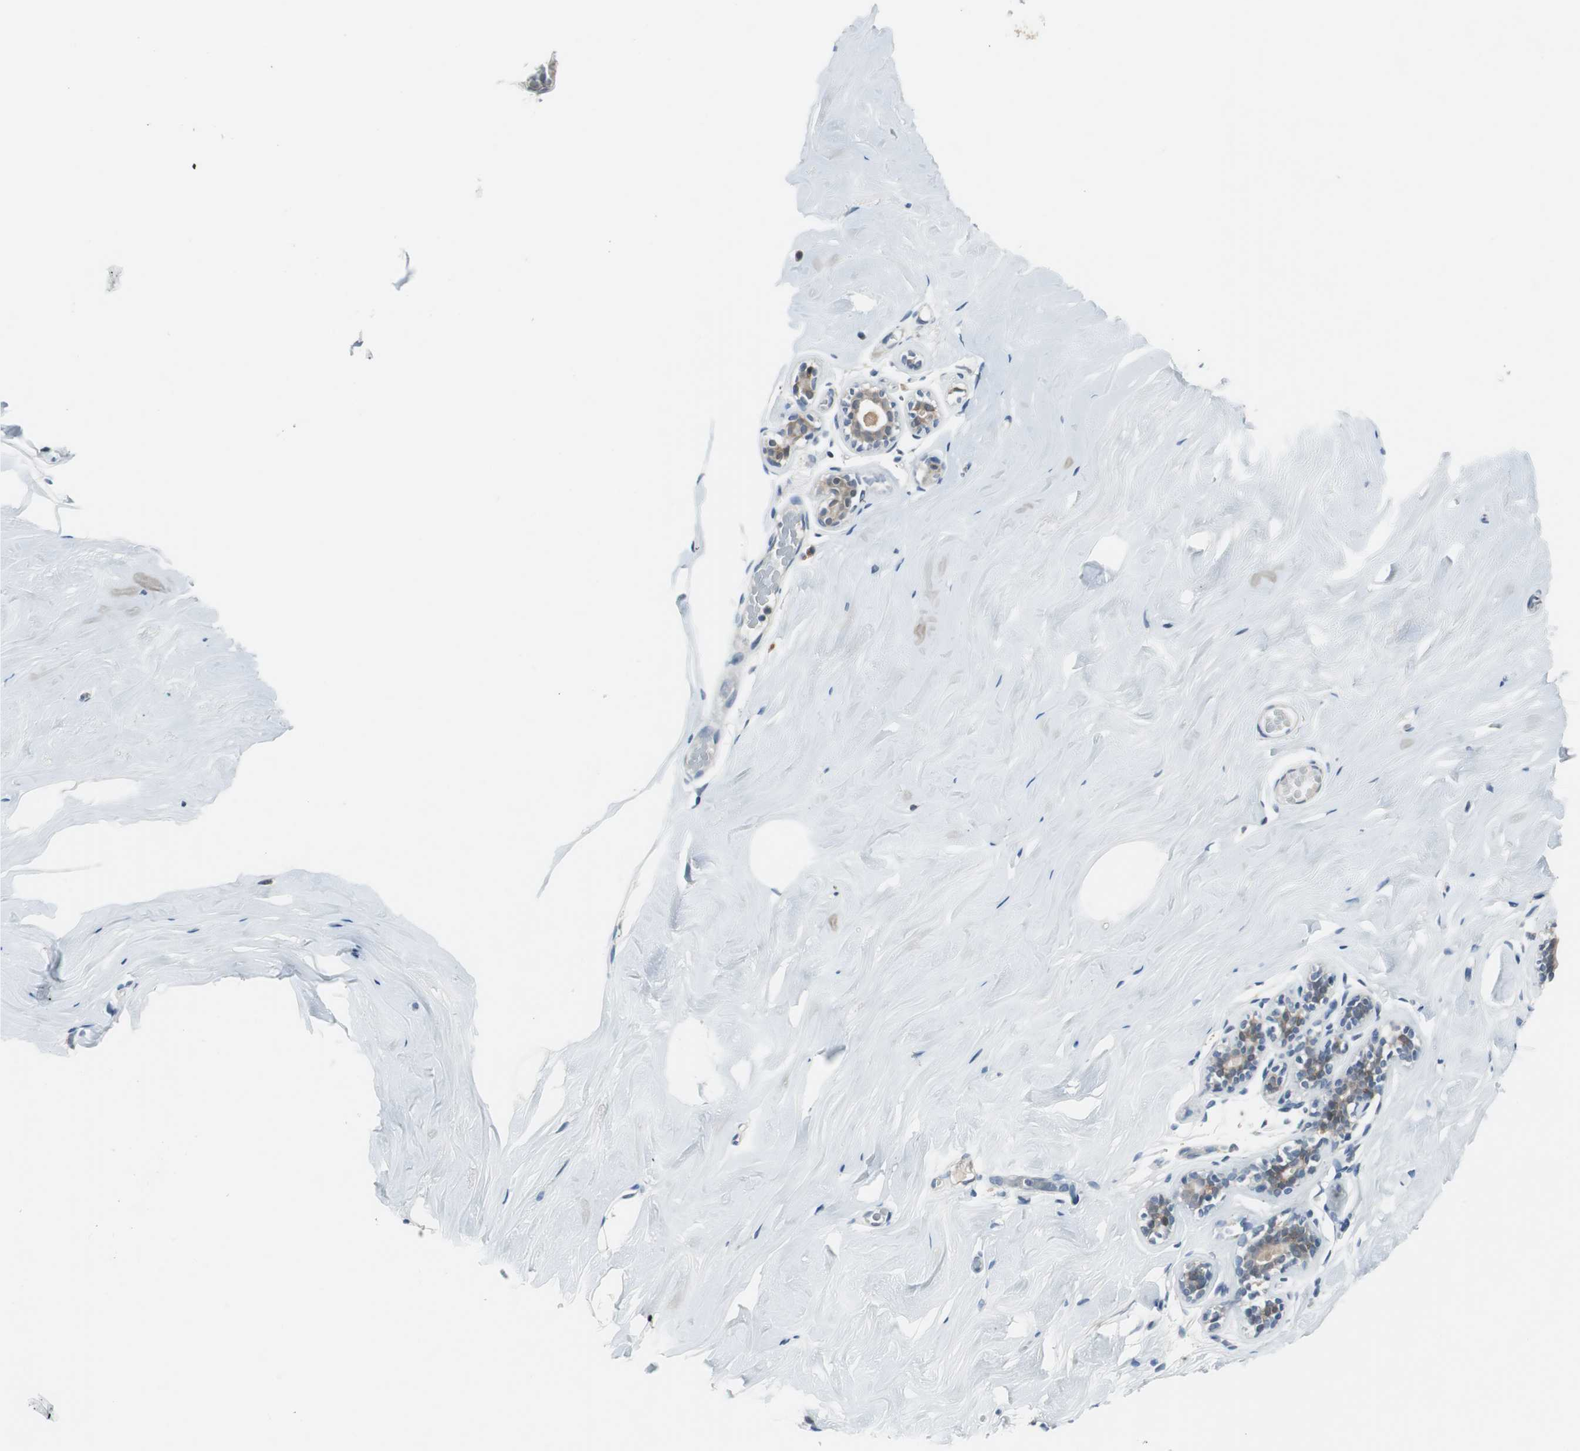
{"staining": {"intensity": "negative", "quantity": "none", "location": "none"}, "tissue": "breast", "cell_type": "Adipocytes", "image_type": "normal", "snomed": [{"axis": "morphology", "description": "Normal tissue, NOS"}, {"axis": "topography", "description": "Breast"}], "caption": "DAB (3,3'-diaminobenzidine) immunohistochemical staining of benign human breast demonstrates no significant staining in adipocytes. (DAB (3,3'-diaminobenzidine) immunohistochemistry visualized using brightfield microscopy, high magnification).", "gene": "PLAA", "patient": {"sex": "female", "age": 75}}